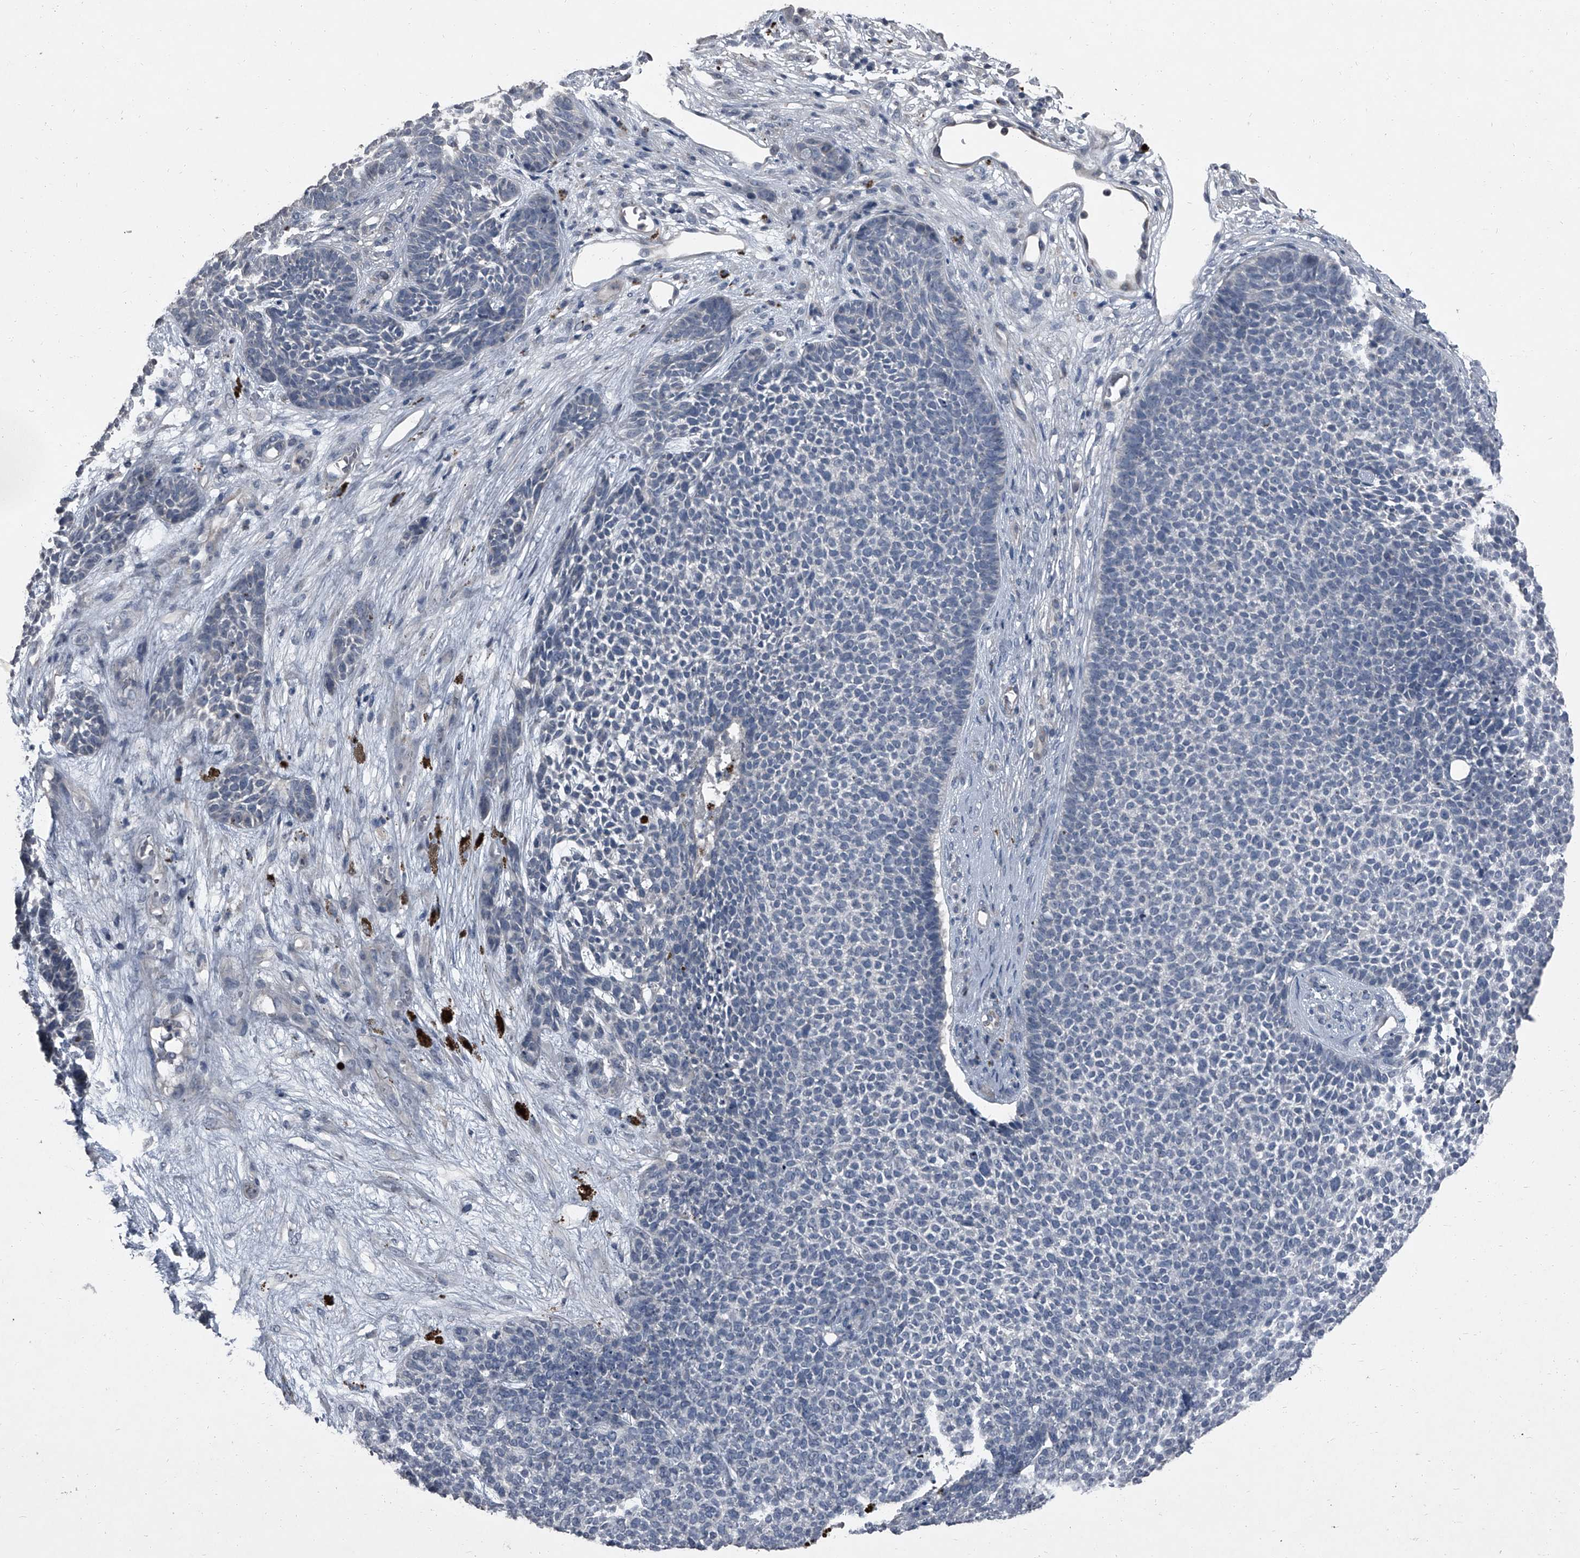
{"staining": {"intensity": "negative", "quantity": "none", "location": "none"}, "tissue": "skin cancer", "cell_type": "Tumor cells", "image_type": "cancer", "snomed": [{"axis": "morphology", "description": "Basal cell carcinoma"}, {"axis": "topography", "description": "Skin"}], "caption": "Immunohistochemical staining of basal cell carcinoma (skin) reveals no significant staining in tumor cells.", "gene": "HEPHL1", "patient": {"sex": "female", "age": 84}}